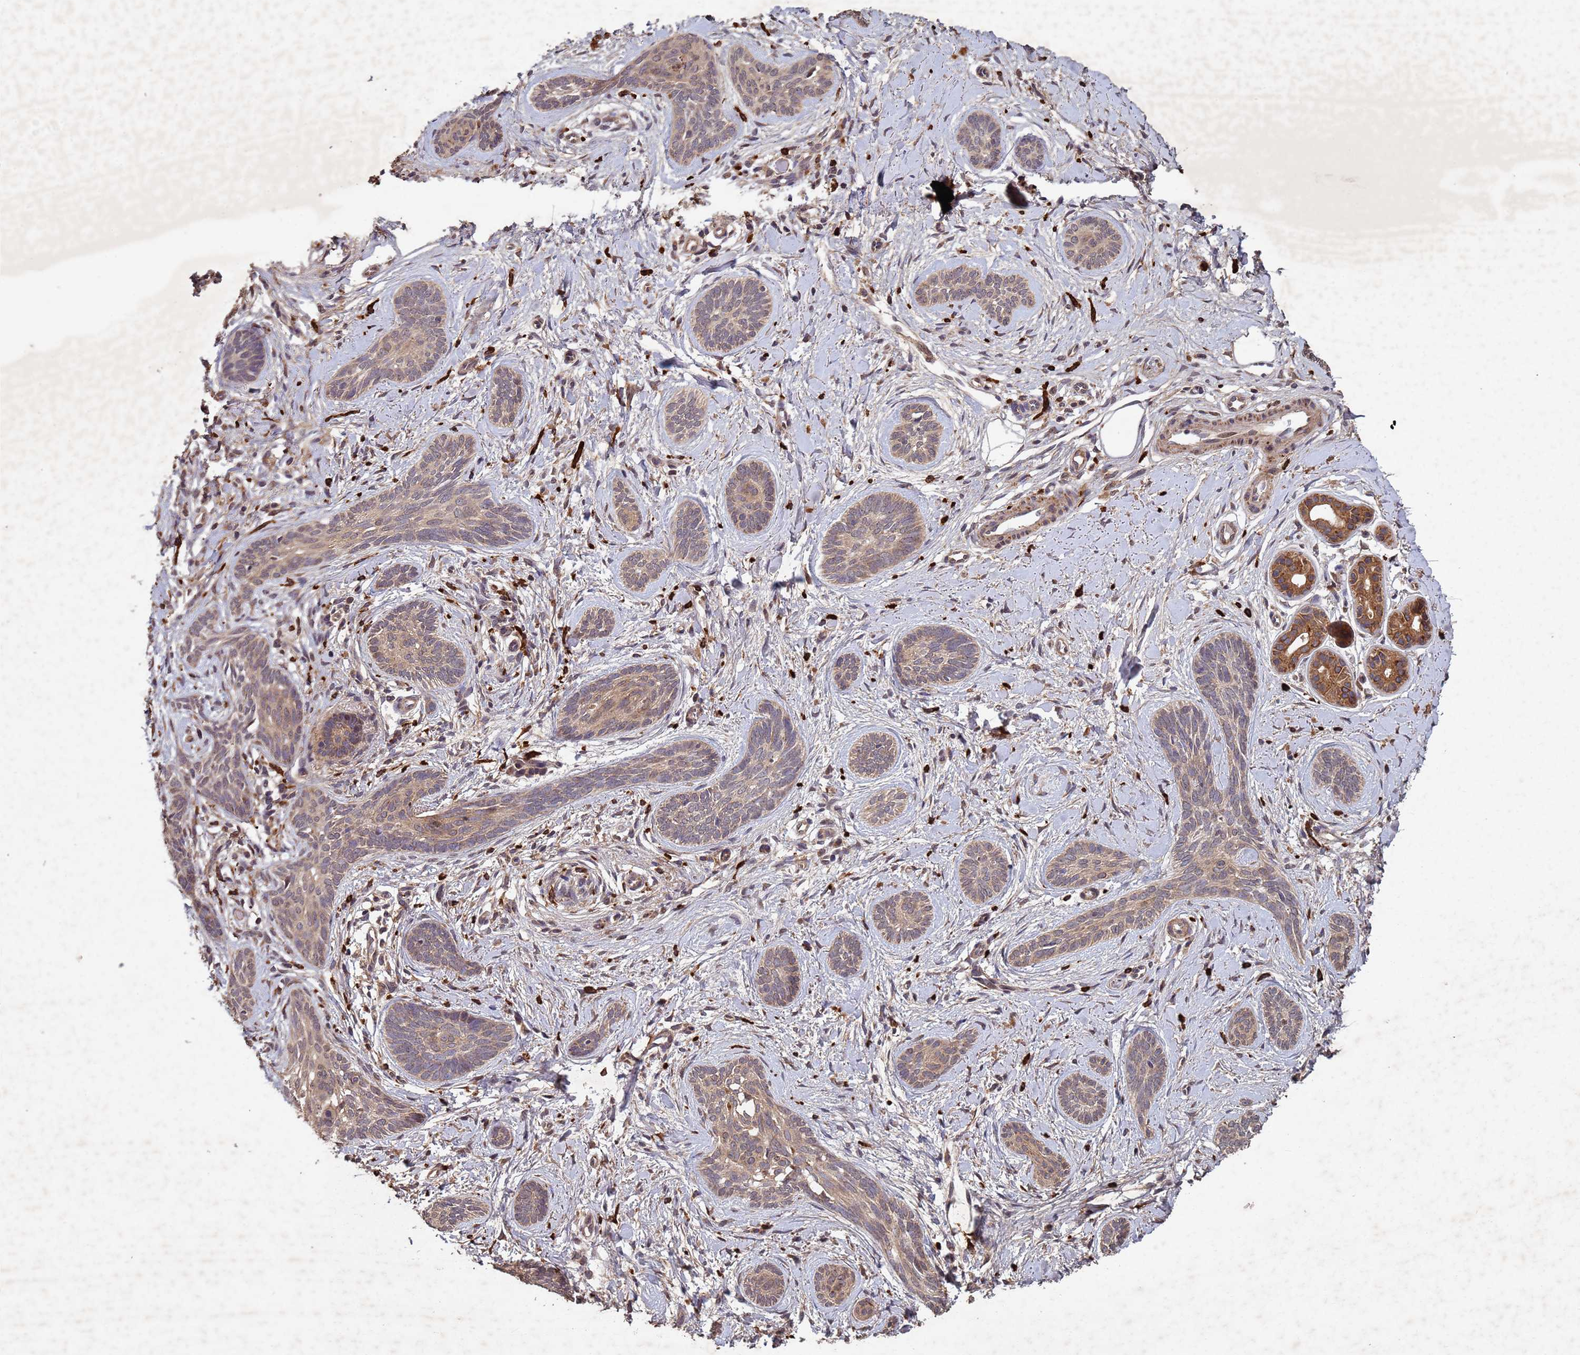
{"staining": {"intensity": "weak", "quantity": ">75%", "location": "cytoplasmic/membranous"}, "tissue": "skin cancer", "cell_type": "Tumor cells", "image_type": "cancer", "snomed": [{"axis": "morphology", "description": "Basal cell carcinoma"}, {"axis": "topography", "description": "Skin"}], "caption": "This histopathology image displays immunohistochemistry (IHC) staining of skin basal cell carcinoma, with low weak cytoplasmic/membranous positivity in about >75% of tumor cells.", "gene": "FASTKD1", "patient": {"sex": "female", "age": 81}}